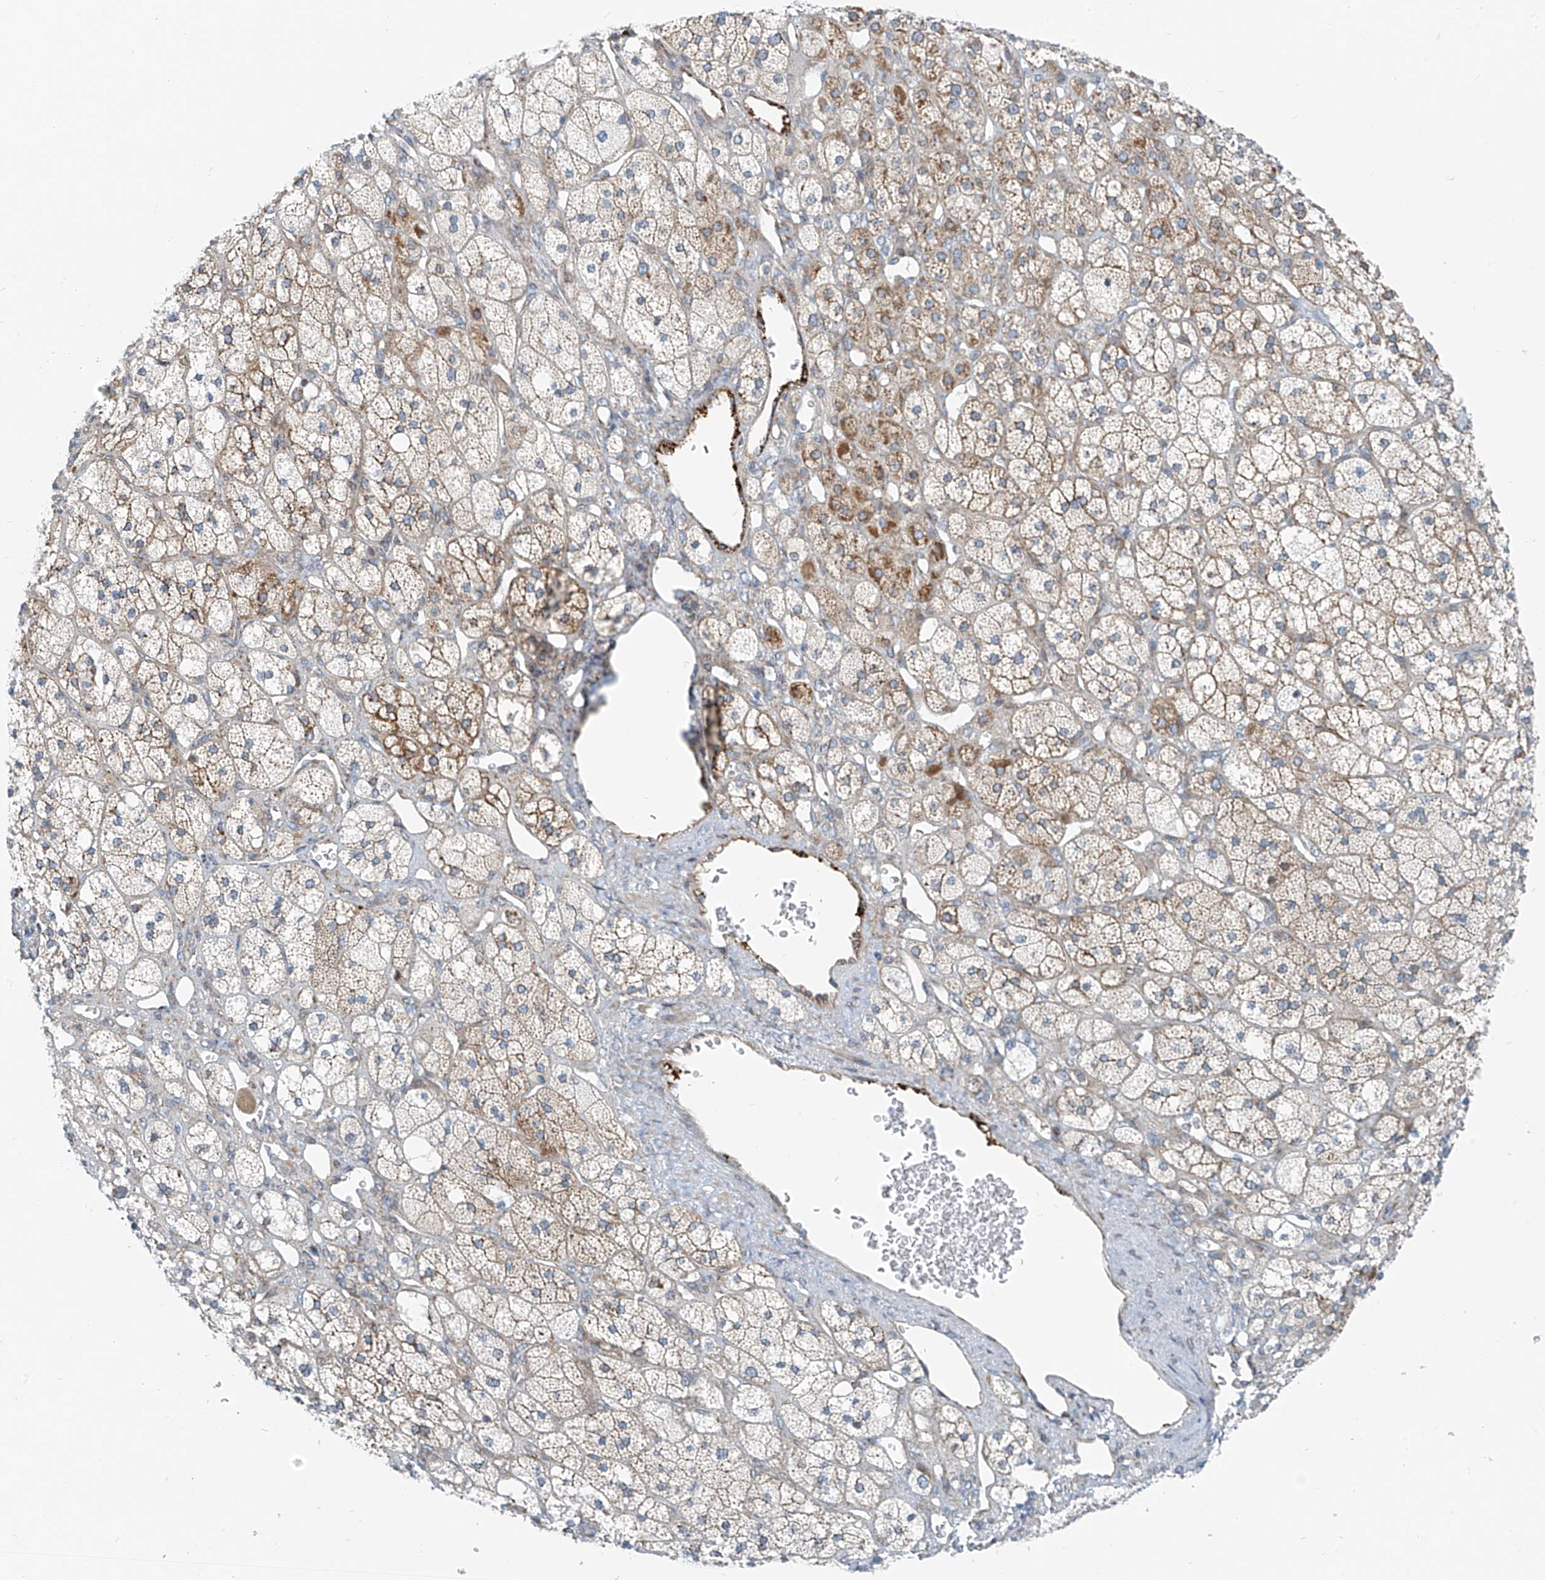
{"staining": {"intensity": "moderate", "quantity": "25%-75%", "location": "cytoplasmic/membranous"}, "tissue": "adrenal gland", "cell_type": "Glandular cells", "image_type": "normal", "snomed": [{"axis": "morphology", "description": "Normal tissue, NOS"}, {"axis": "topography", "description": "Adrenal gland"}], "caption": "A high-resolution photomicrograph shows immunohistochemistry (IHC) staining of normal adrenal gland, which demonstrates moderate cytoplasmic/membranous expression in approximately 25%-75% of glandular cells. (DAB IHC with brightfield microscopy, high magnification).", "gene": "HIC2", "patient": {"sex": "male", "age": 61}}